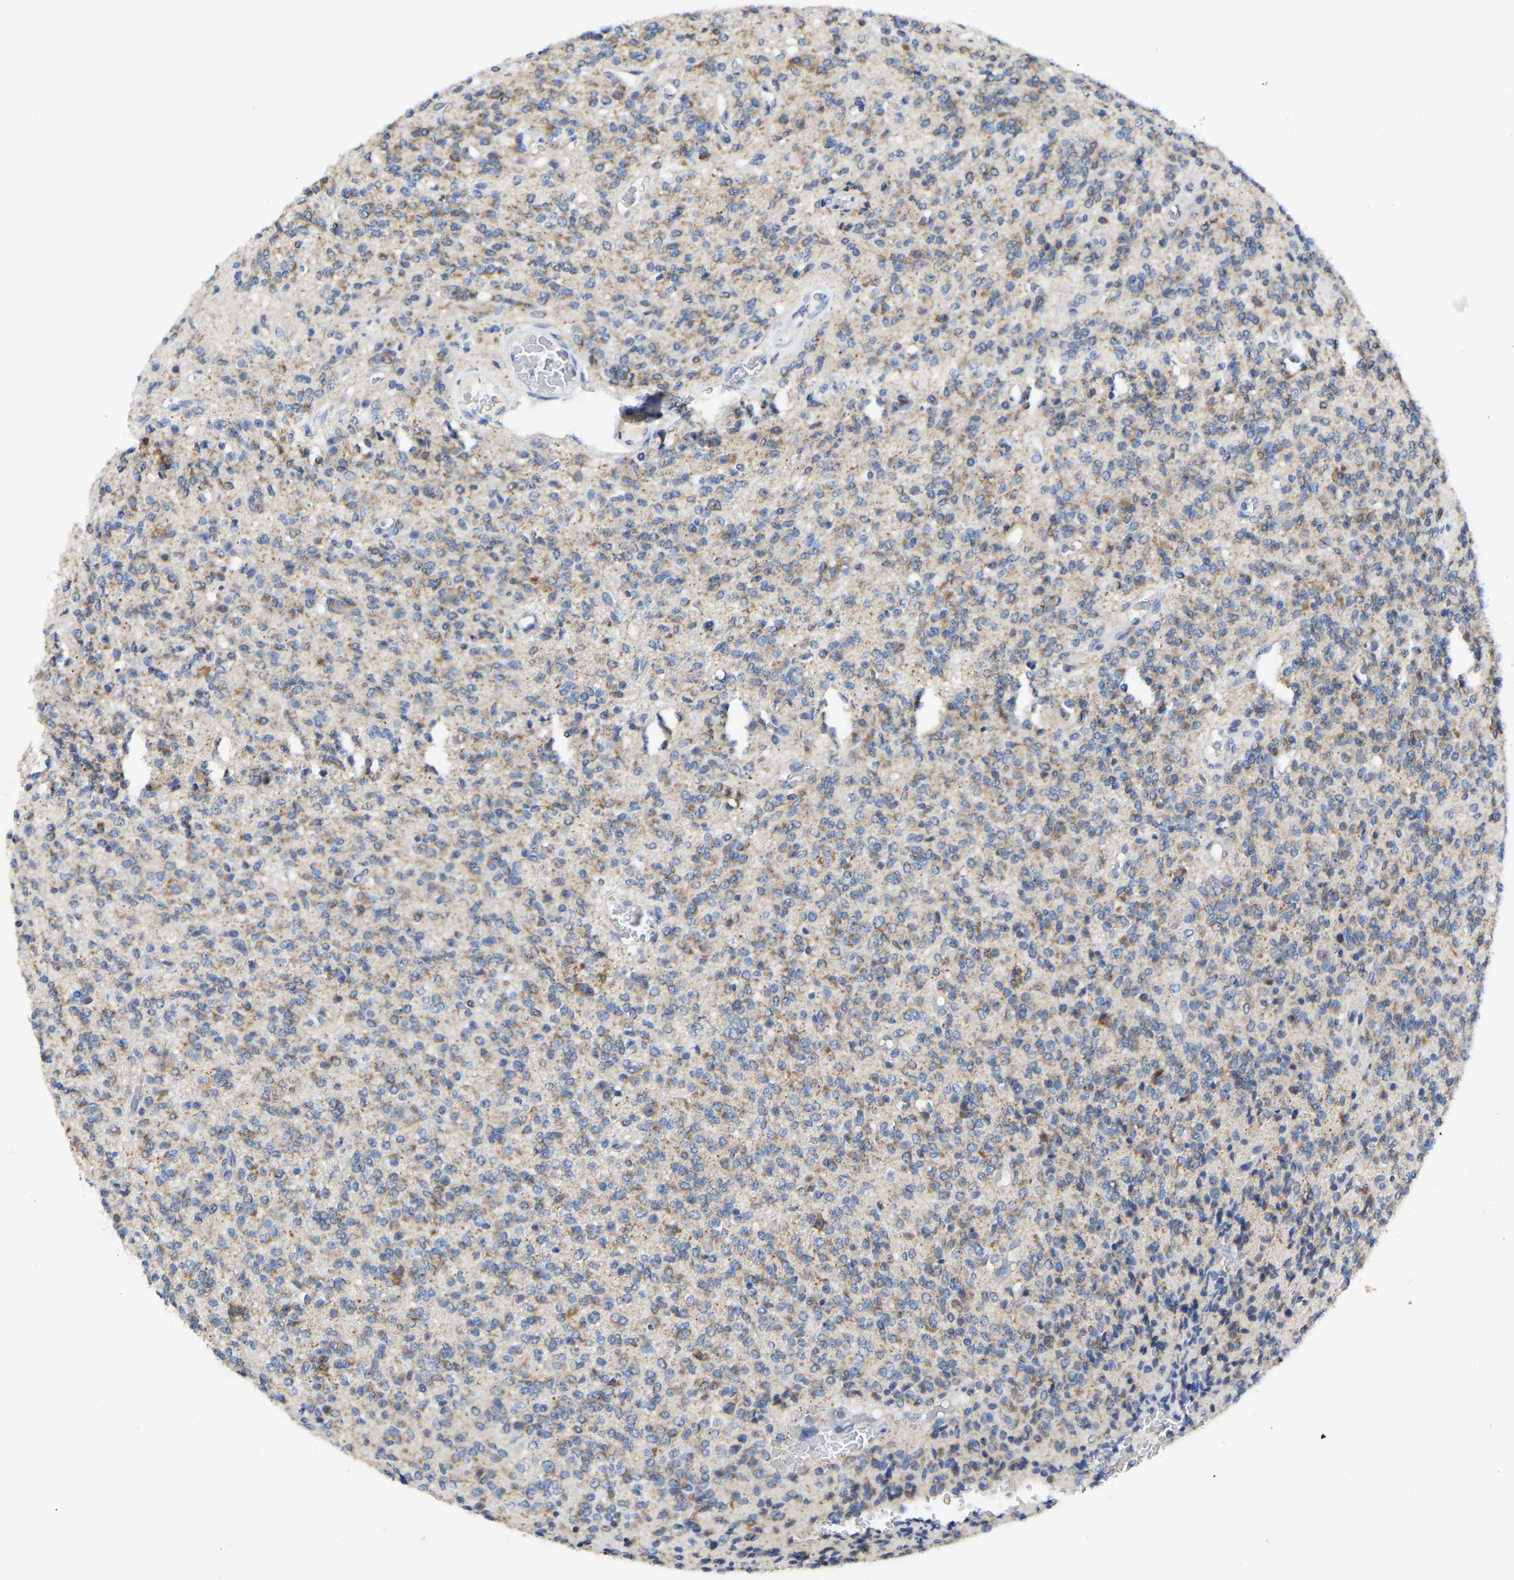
{"staining": {"intensity": "weak", "quantity": ">75%", "location": "cytoplasmic/membranous"}, "tissue": "glioma", "cell_type": "Tumor cells", "image_type": "cancer", "snomed": [{"axis": "morphology", "description": "Glioma, malignant, High grade"}, {"axis": "topography", "description": "Brain"}], "caption": "A low amount of weak cytoplasmic/membranous staining is seen in approximately >75% of tumor cells in high-grade glioma (malignant) tissue. The protein of interest is stained brown, and the nuclei are stained in blue (DAB IHC with brightfield microscopy, high magnification).", "gene": "ETFA", "patient": {"sex": "male", "age": 34}}